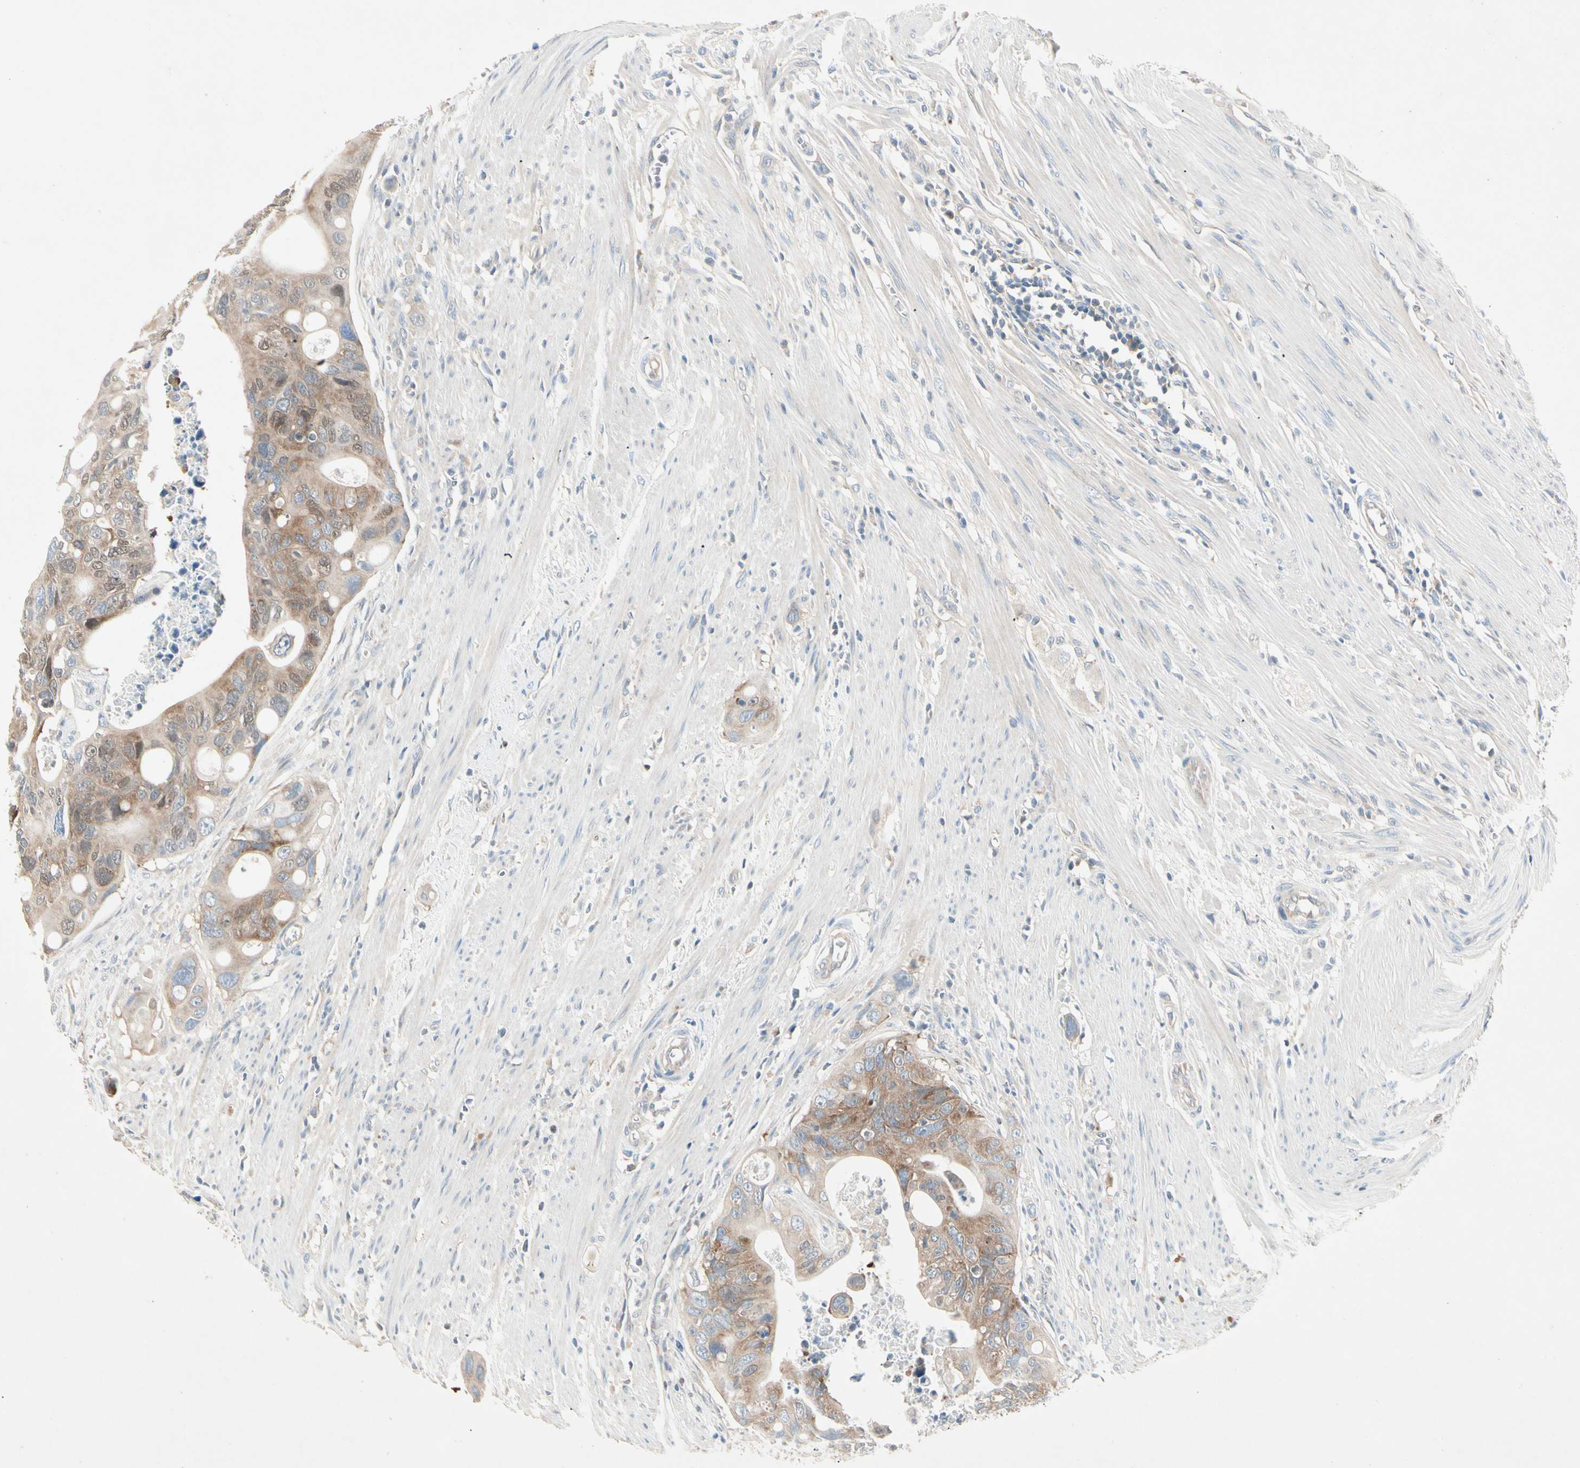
{"staining": {"intensity": "moderate", "quantity": ">75%", "location": "cytoplasmic/membranous"}, "tissue": "colorectal cancer", "cell_type": "Tumor cells", "image_type": "cancer", "snomed": [{"axis": "morphology", "description": "Adenocarcinoma, NOS"}, {"axis": "topography", "description": "Colon"}], "caption": "An immunohistochemistry histopathology image of tumor tissue is shown. Protein staining in brown highlights moderate cytoplasmic/membranous positivity in colorectal cancer within tumor cells. The staining was performed using DAB, with brown indicating positive protein expression. Nuclei are stained blue with hematoxylin.", "gene": "IL1R1", "patient": {"sex": "female", "age": 57}}